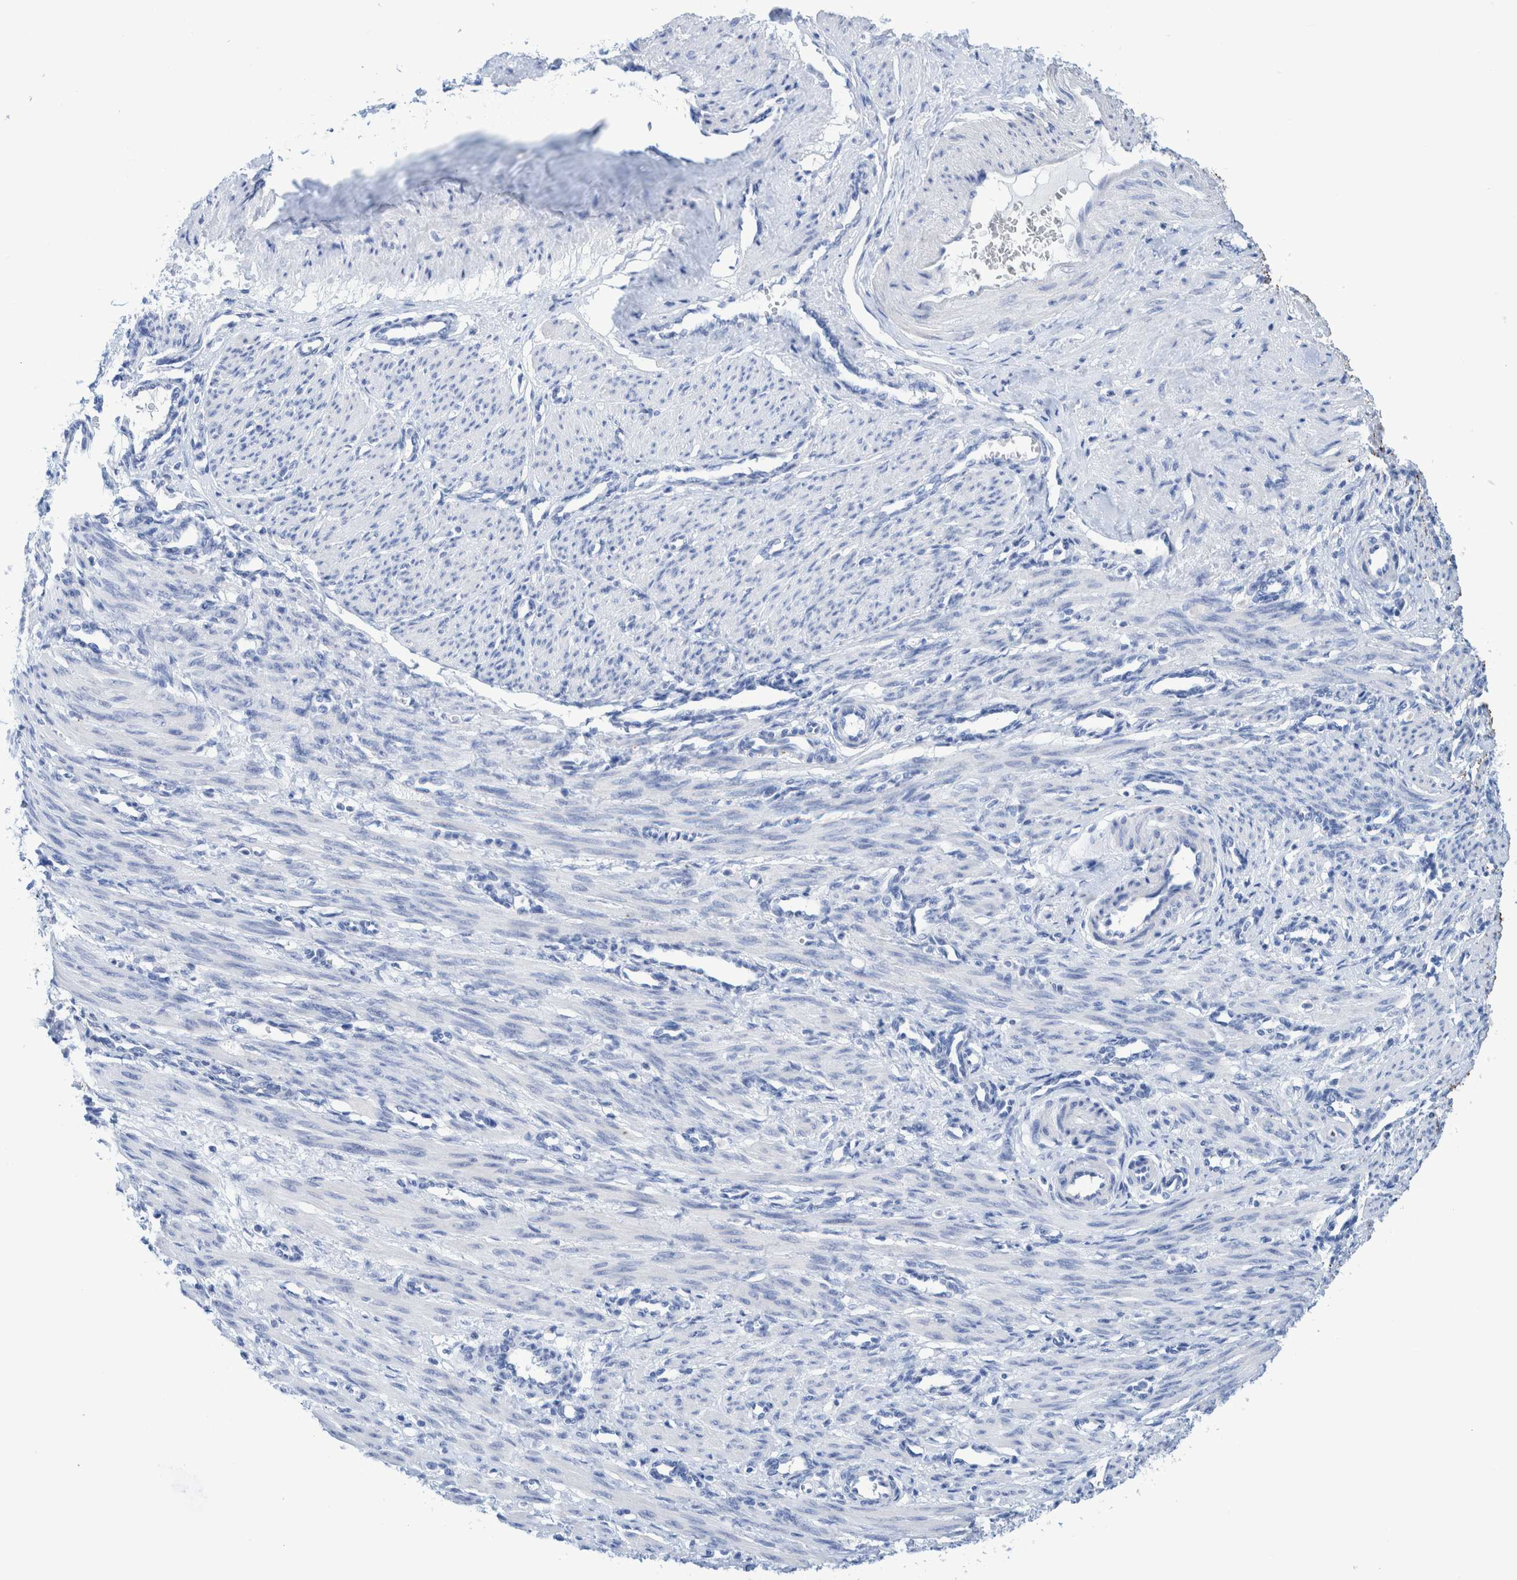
{"staining": {"intensity": "negative", "quantity": "none", "location": "none"}, "tissue": "smooth muscle", "cell_type": "Smooth muscle cells", "image_type": "normal", "snomed": [{"axis": "morphology", "description": "Normal tissue, NOS"}, {"axis": "topography", "description": "Endometrium"}], "caption": "Immunohistochemistry of normal human smooth muscle exhibits no positivity in smooth muscle cells. The staining is performed using DAB brown chromogen with nuclei counter-stained in using hematoxylin.", "gene": "KRT14", "patient": {"sex": "female", "age": 33}}